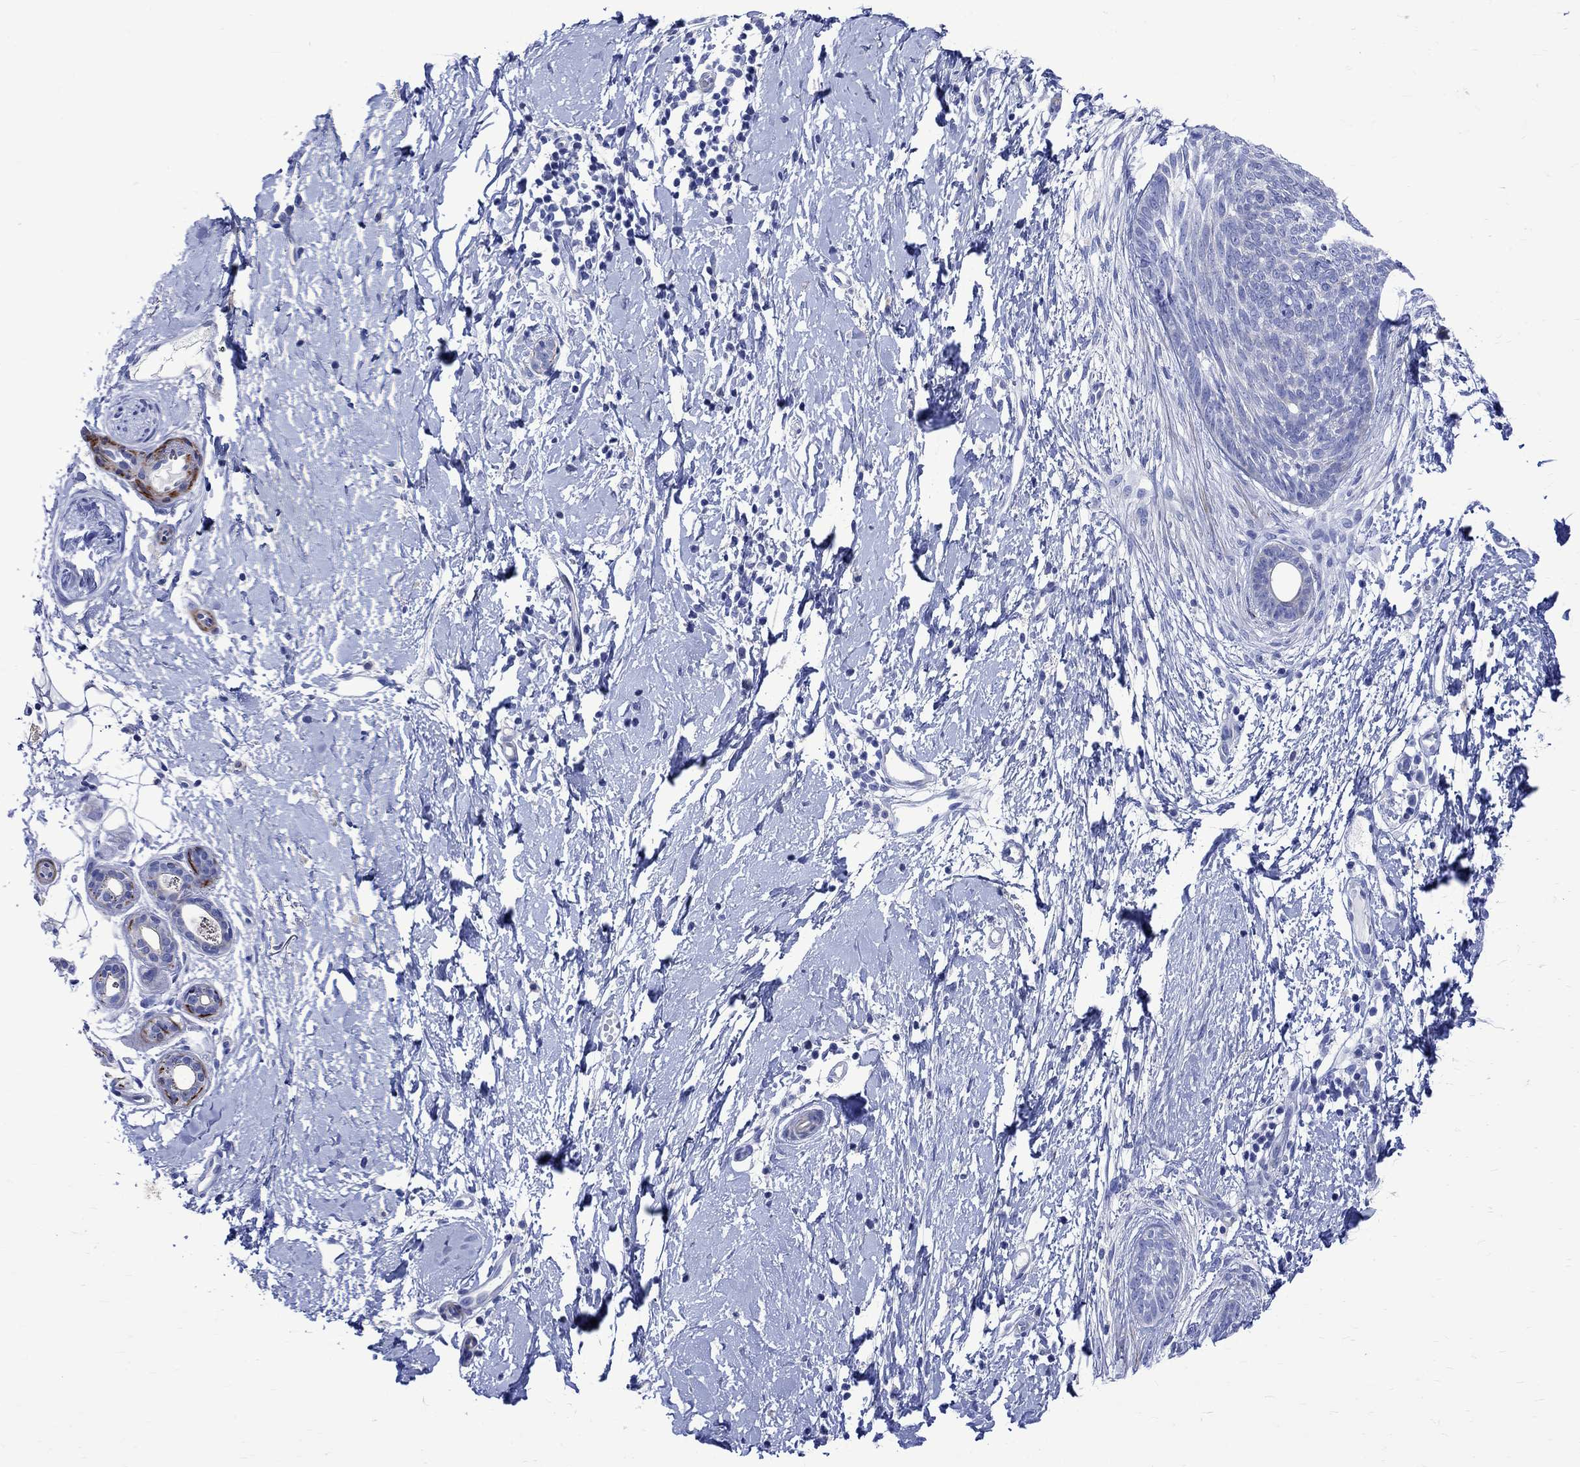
{"staining": {"intensity": "negative", "quantity": "none", "location": "none"}, "tissue": "skin cancer", "cell_type": "Tumor cells", "image_type": "cancer", "snomed": [{"axis": "morphology", "description": "Normal tissue, NOS"}, {"axis": "morphology", "description": "Basal cell carcinoma"}, {"axis": "topography", "description": "Skin"}], "caption": "Basal cell carcinoma (skin) stained for a protein using immunohistochemistry demonstrates no positivity tumor cells.", "gene": "PARVB", "patient": {"sex": "male", "age": 84}}